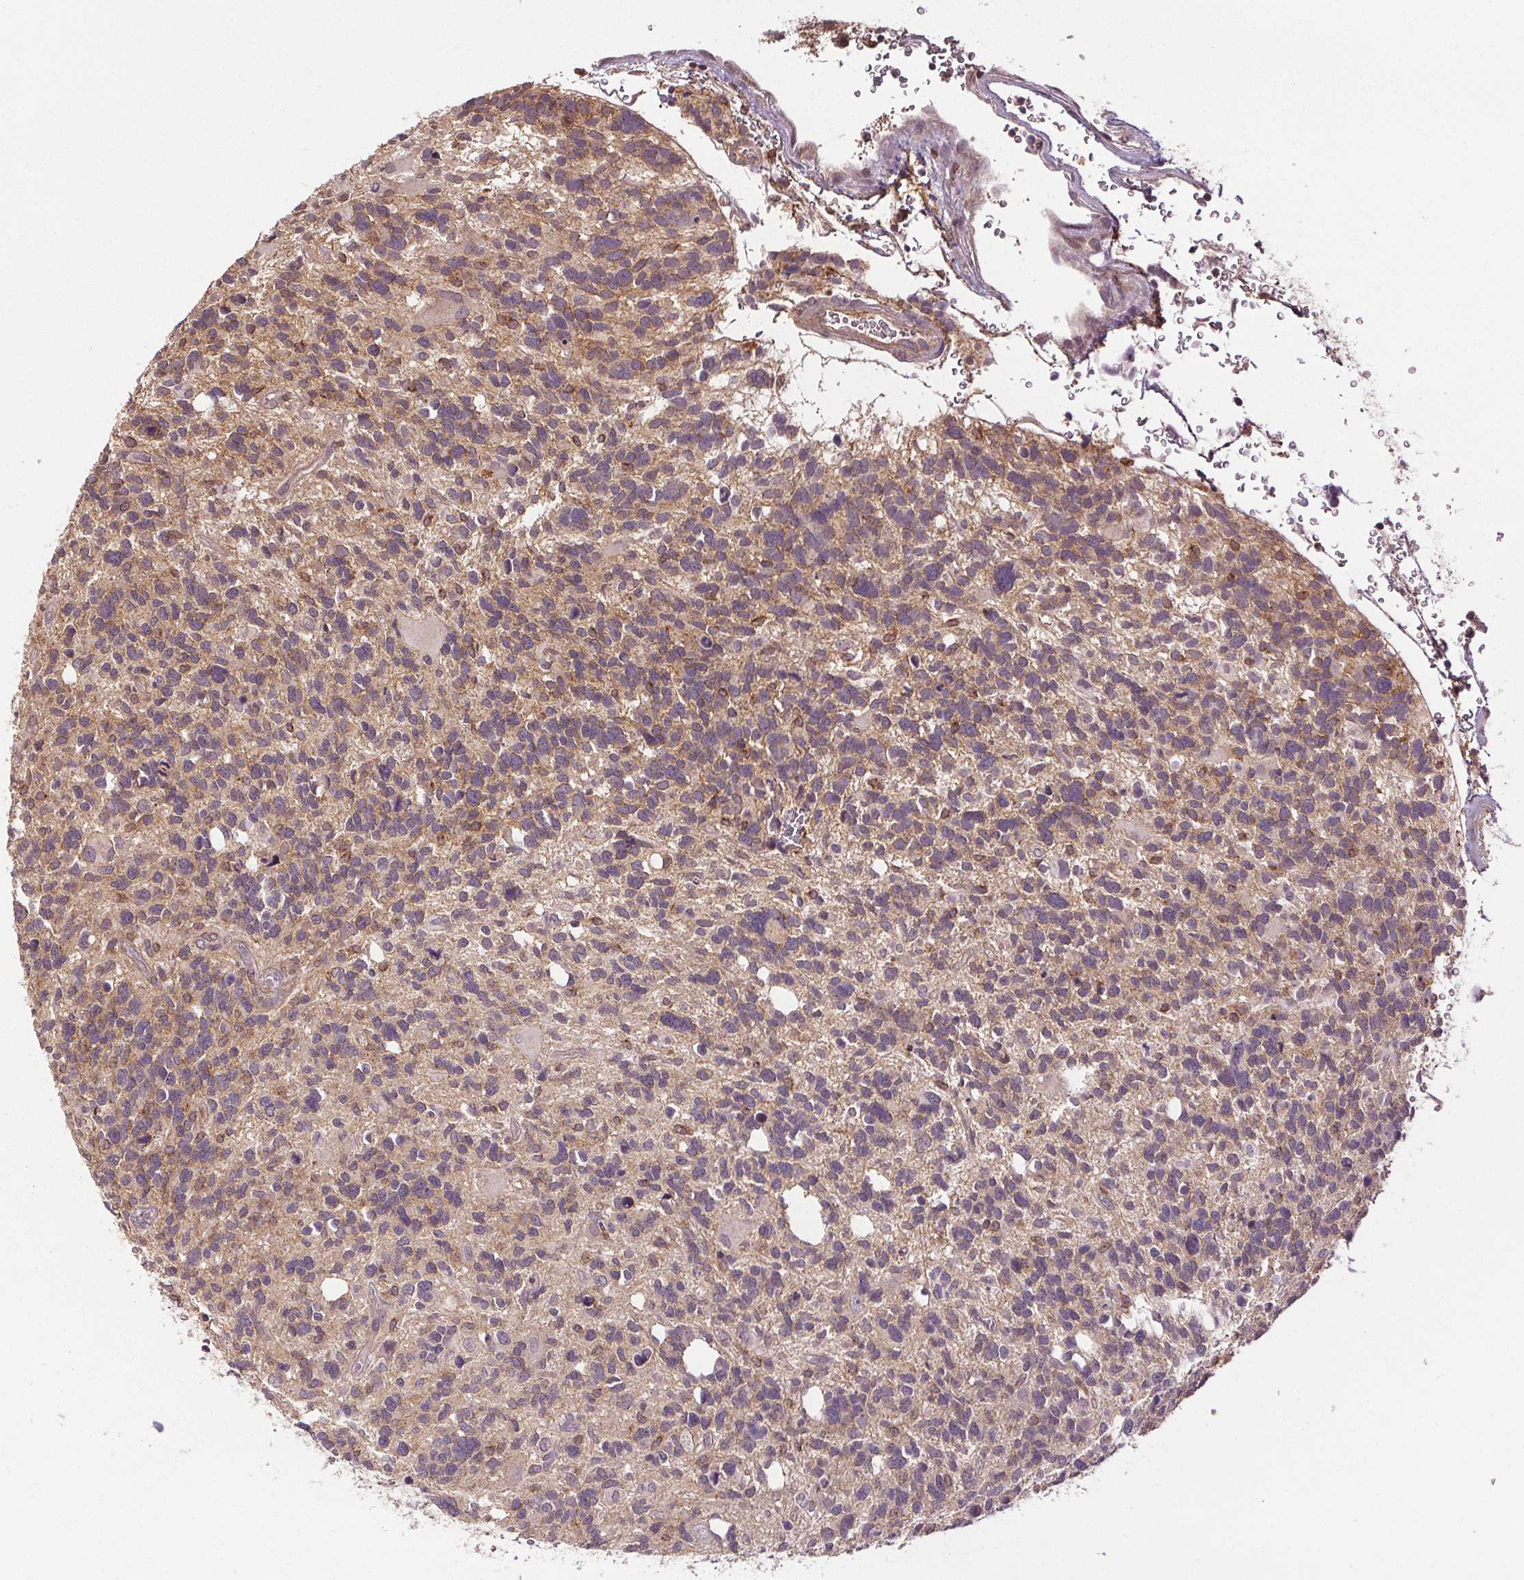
{"staining": {"intensity": "weak", "quantity": "<25%", "location": "cytoplasmic/membranous"}, "tissue": "glioma", "cell_type": "Tumor cells", "image_type": "cancer", "snomed": [{"axis": "morphology", "description": "Glioma, malignant, High grade"}, {"axis": "topography", "description": "Brain"}], "caption": "Histopathology image shows no protein positivity in tumor cells of malignant glioma (high-grade) tissue. The staining is performed using DAB brown chromogen with nuclei counter-stained in using hematoxylin.", "gene": "EPHB3", "patient": {"sex": "male", "age": 49}}